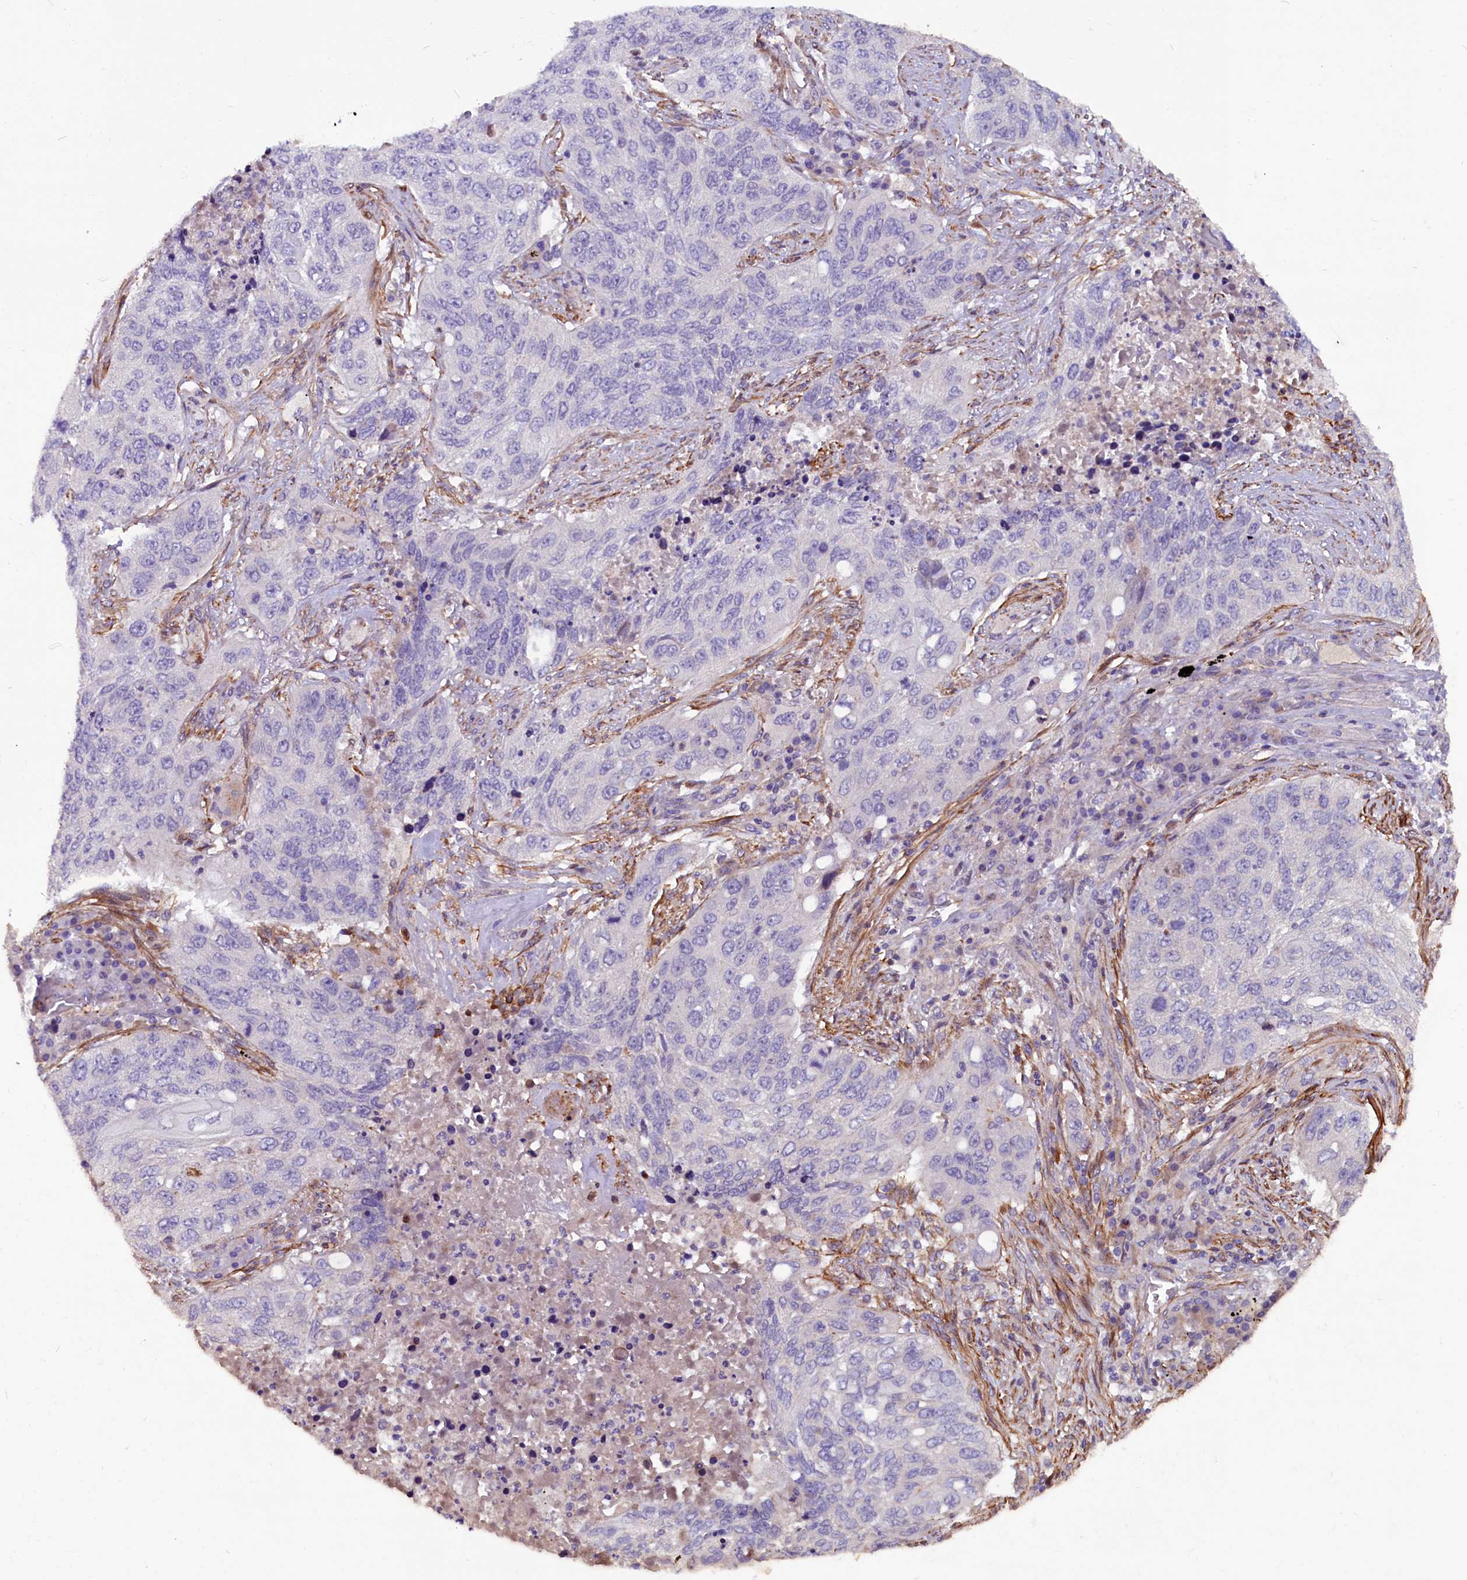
{"staining": {"intensity": "negative", "quantity": "none", "location": "none"}, "tissue": "lung cancer", "cell_type": "Tumor cells", "image_type": "cancer", "snomed": [{"axis": "morphology", "description": "Squamous cell carcinoma, NOS"}, {"axis": "topography", "description": "Lung"}], "caption": "Immunohistochemistry of human lung squamous cell carcinoma shows no expression in tumor cells.", "gene": "ZNF749", "patient": {"sex": "female", "age": 63}}